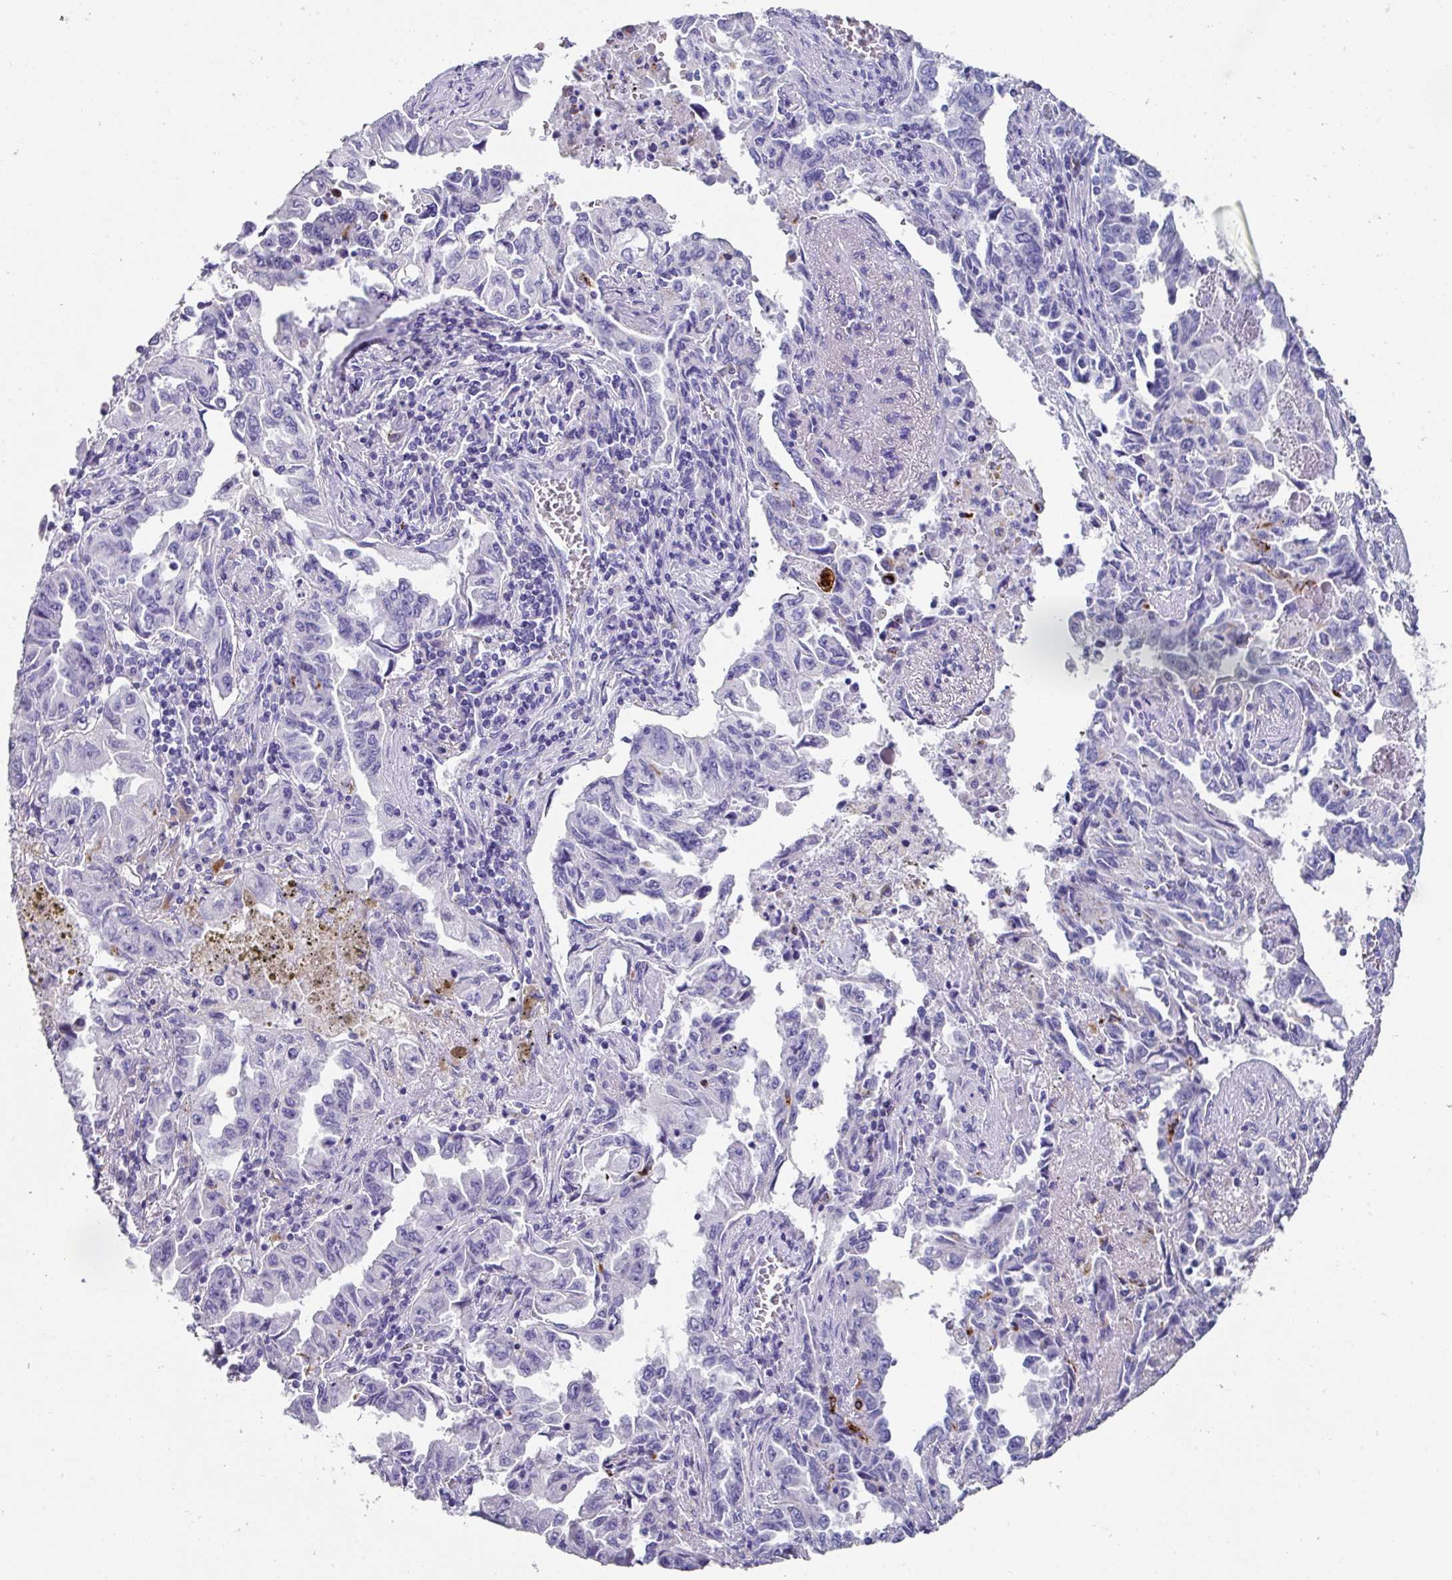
{"staining": {"intensity": "negative", "quantity": "none", "location": "none"}, "tissue": "lung cancer", "cell_type": "Tumor cells", "image_type": "cancer", "snomed": [{"axis": "morphology", "description": "Adenocarcinoma, NOS"}, {"axis": "topography", "description": "Lung"}], "caption": "Human lung adenocarcinoma stained for a protein using IHC displays no expression in tumor cells.", "gene": "CPVL", "patient": {"sex": "female", "age": 51}}